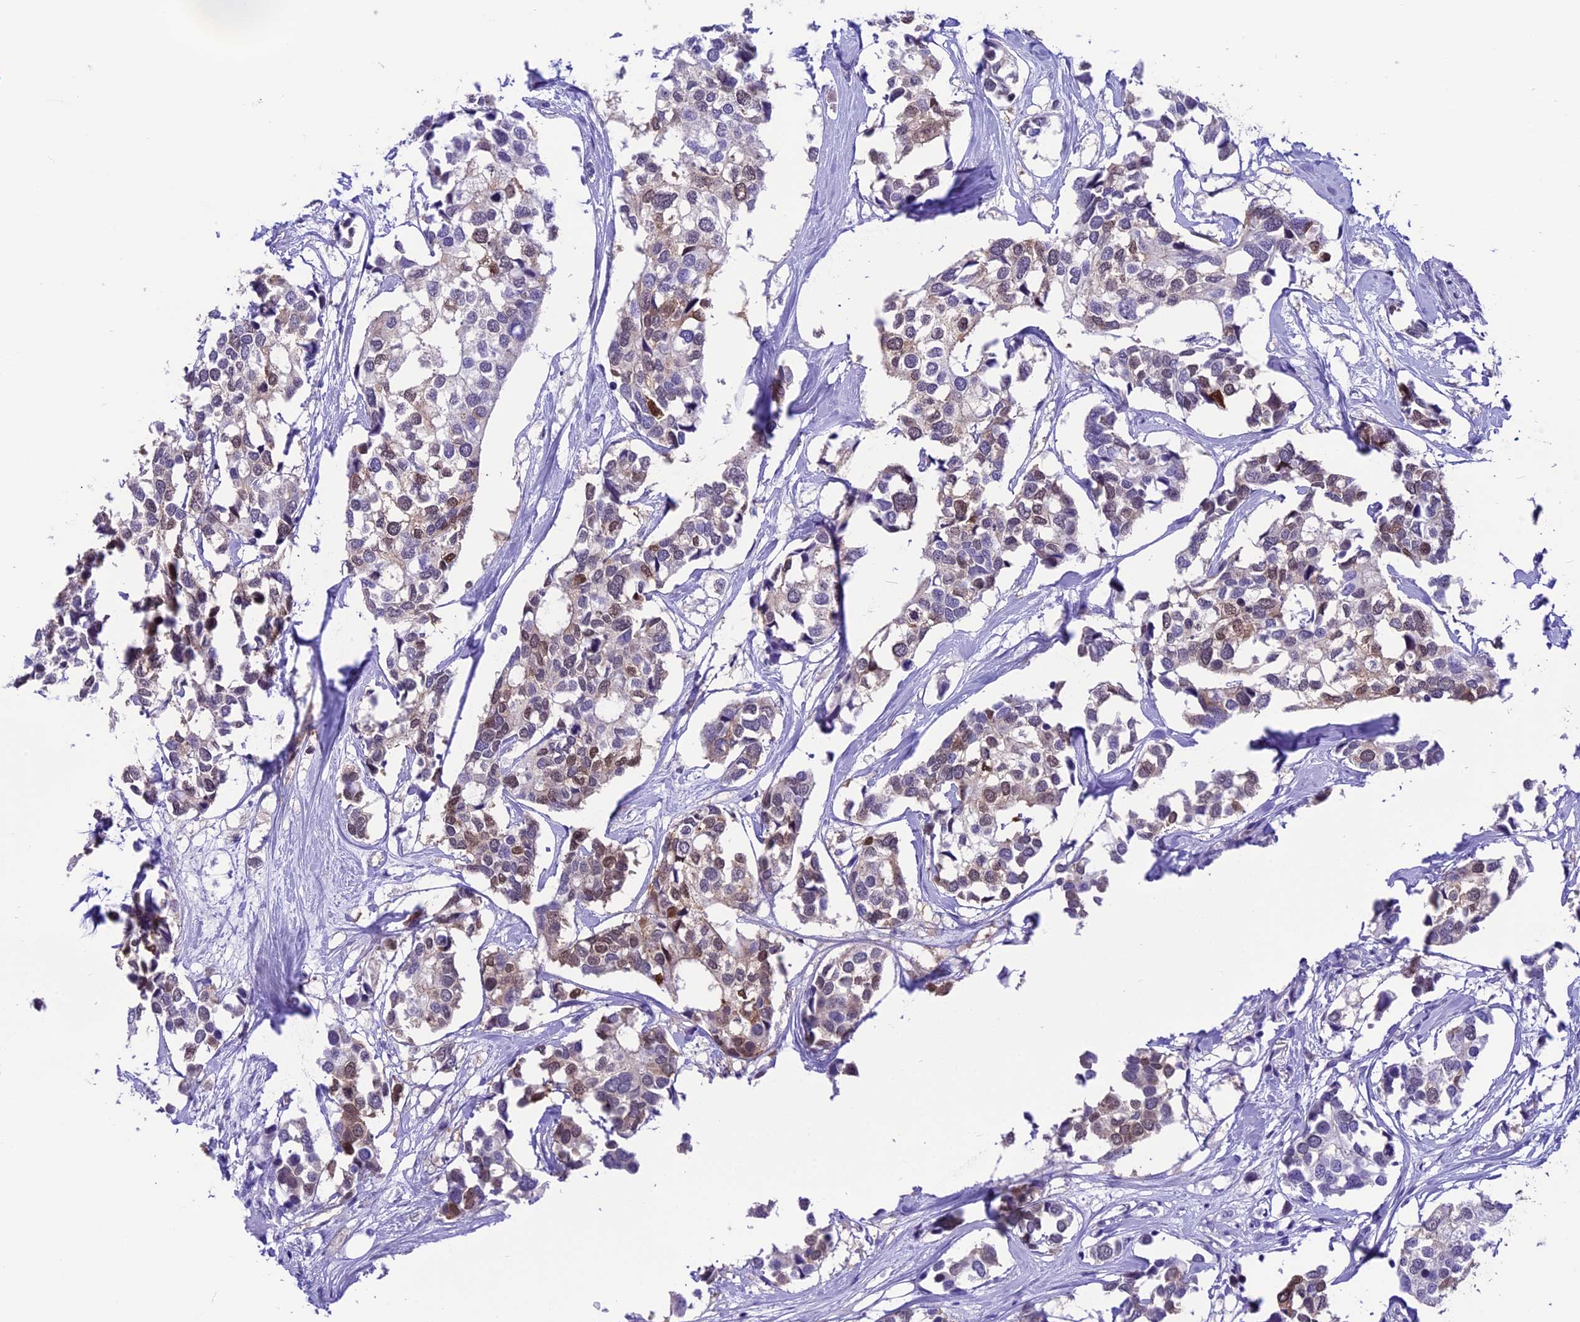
{"staining": {"intensity": "weak", "quantity": "<25%", "location": "cytoplasmic/membranous,nuclear"}, "tissue": "breast cancer", "cell_type": "Tumor cells", "image_type": "cancer", "snomed": [{"axis": "morphology", "description": "Duct carcinoma"}, {"axis": "topography", "description": "Breast"}], "caption": "Invasive ductal carcinoma (breast) was stained to show a protein in brown. There is no significant expression in tumor cells.", "gene": "PRR15", "patient": {"sex": "female", "age": 83}}